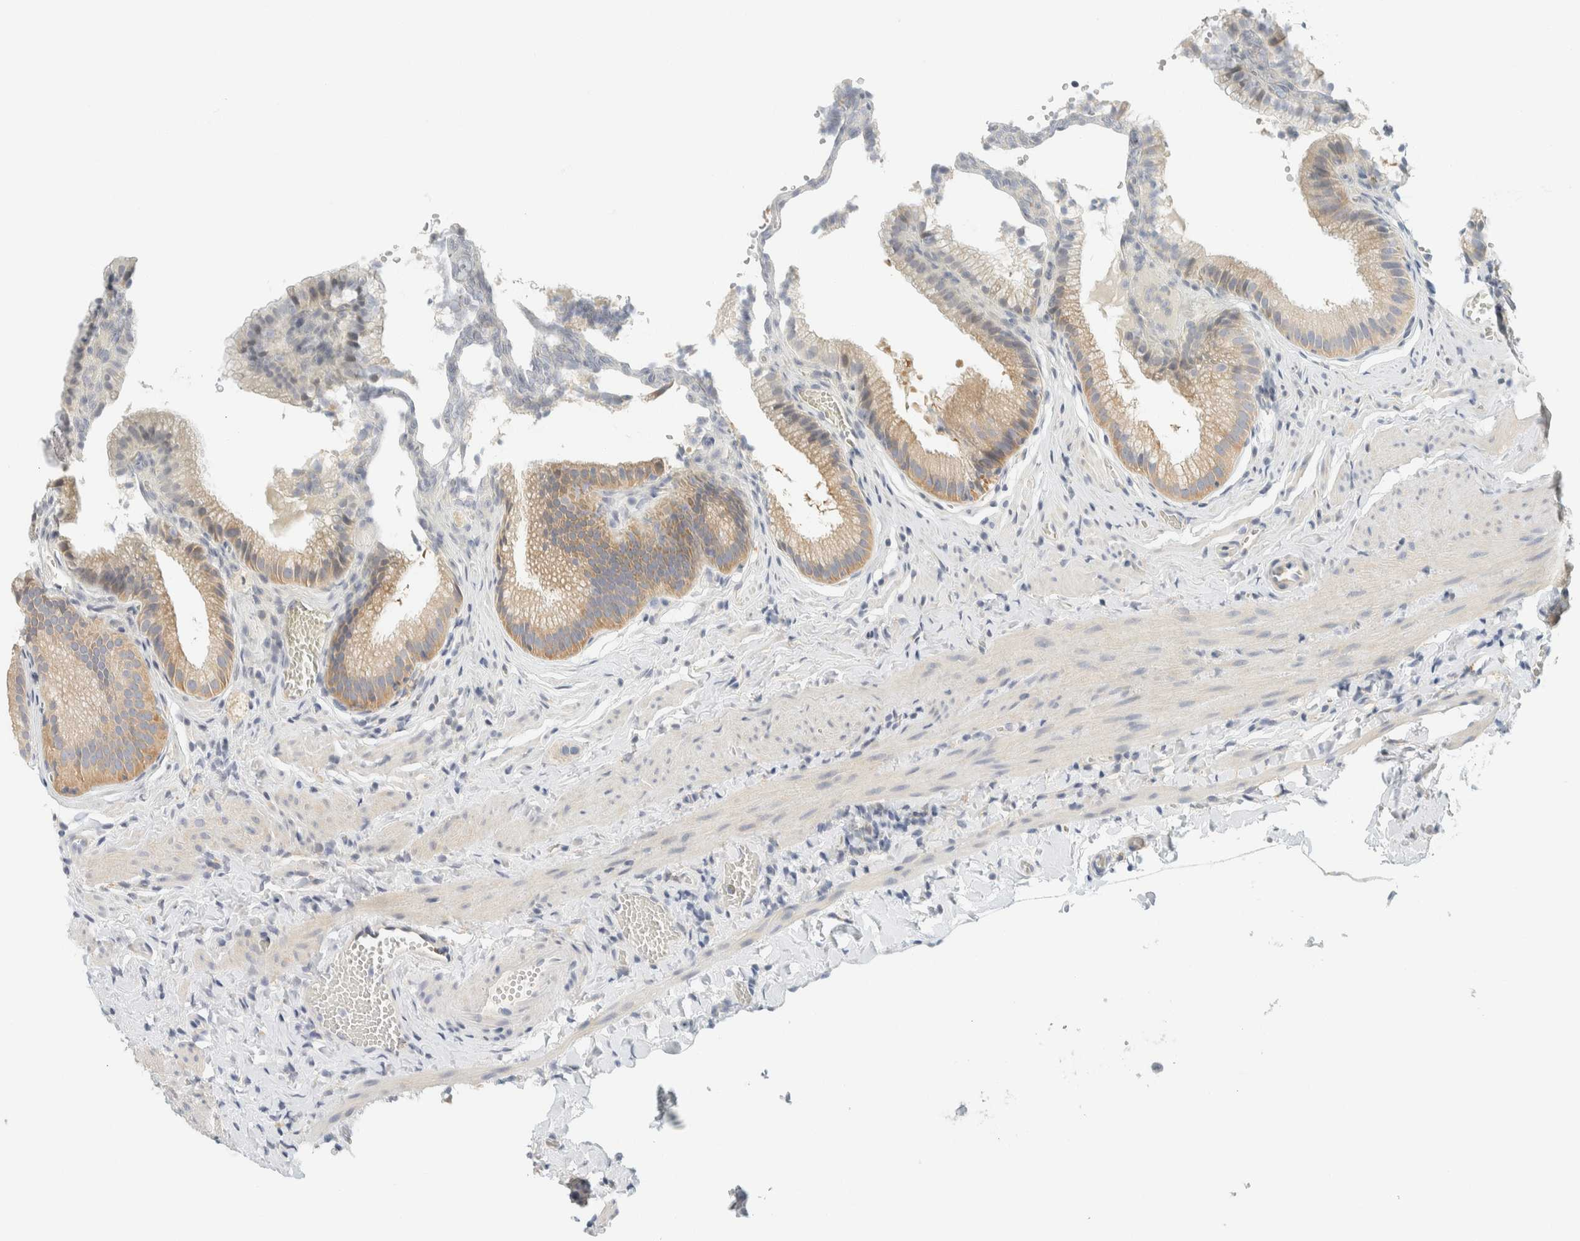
{"staining": {"intensity": "weak", "quantity": ">75%", "location": "cytoplasmic/membranous"}, "tissue": "gallbladder", "cell_type": "Glandular cells", "image_type": "normal", "snomed": [{"axis": "morphology", "description": "Normal tissue, NOS"}, {"axis": "topography", "description": "Gallbladder"}], "caption": "Immunohistochemistry histopathology image of unremarkable human gallbladder stained for a protein (brown), which reveals low levels of weak cytoplasmic/membranous positivity in approximately >75% of glandular cells.", "gene": "AARSD1", "patient": {"sex": "male", "age": 38}}